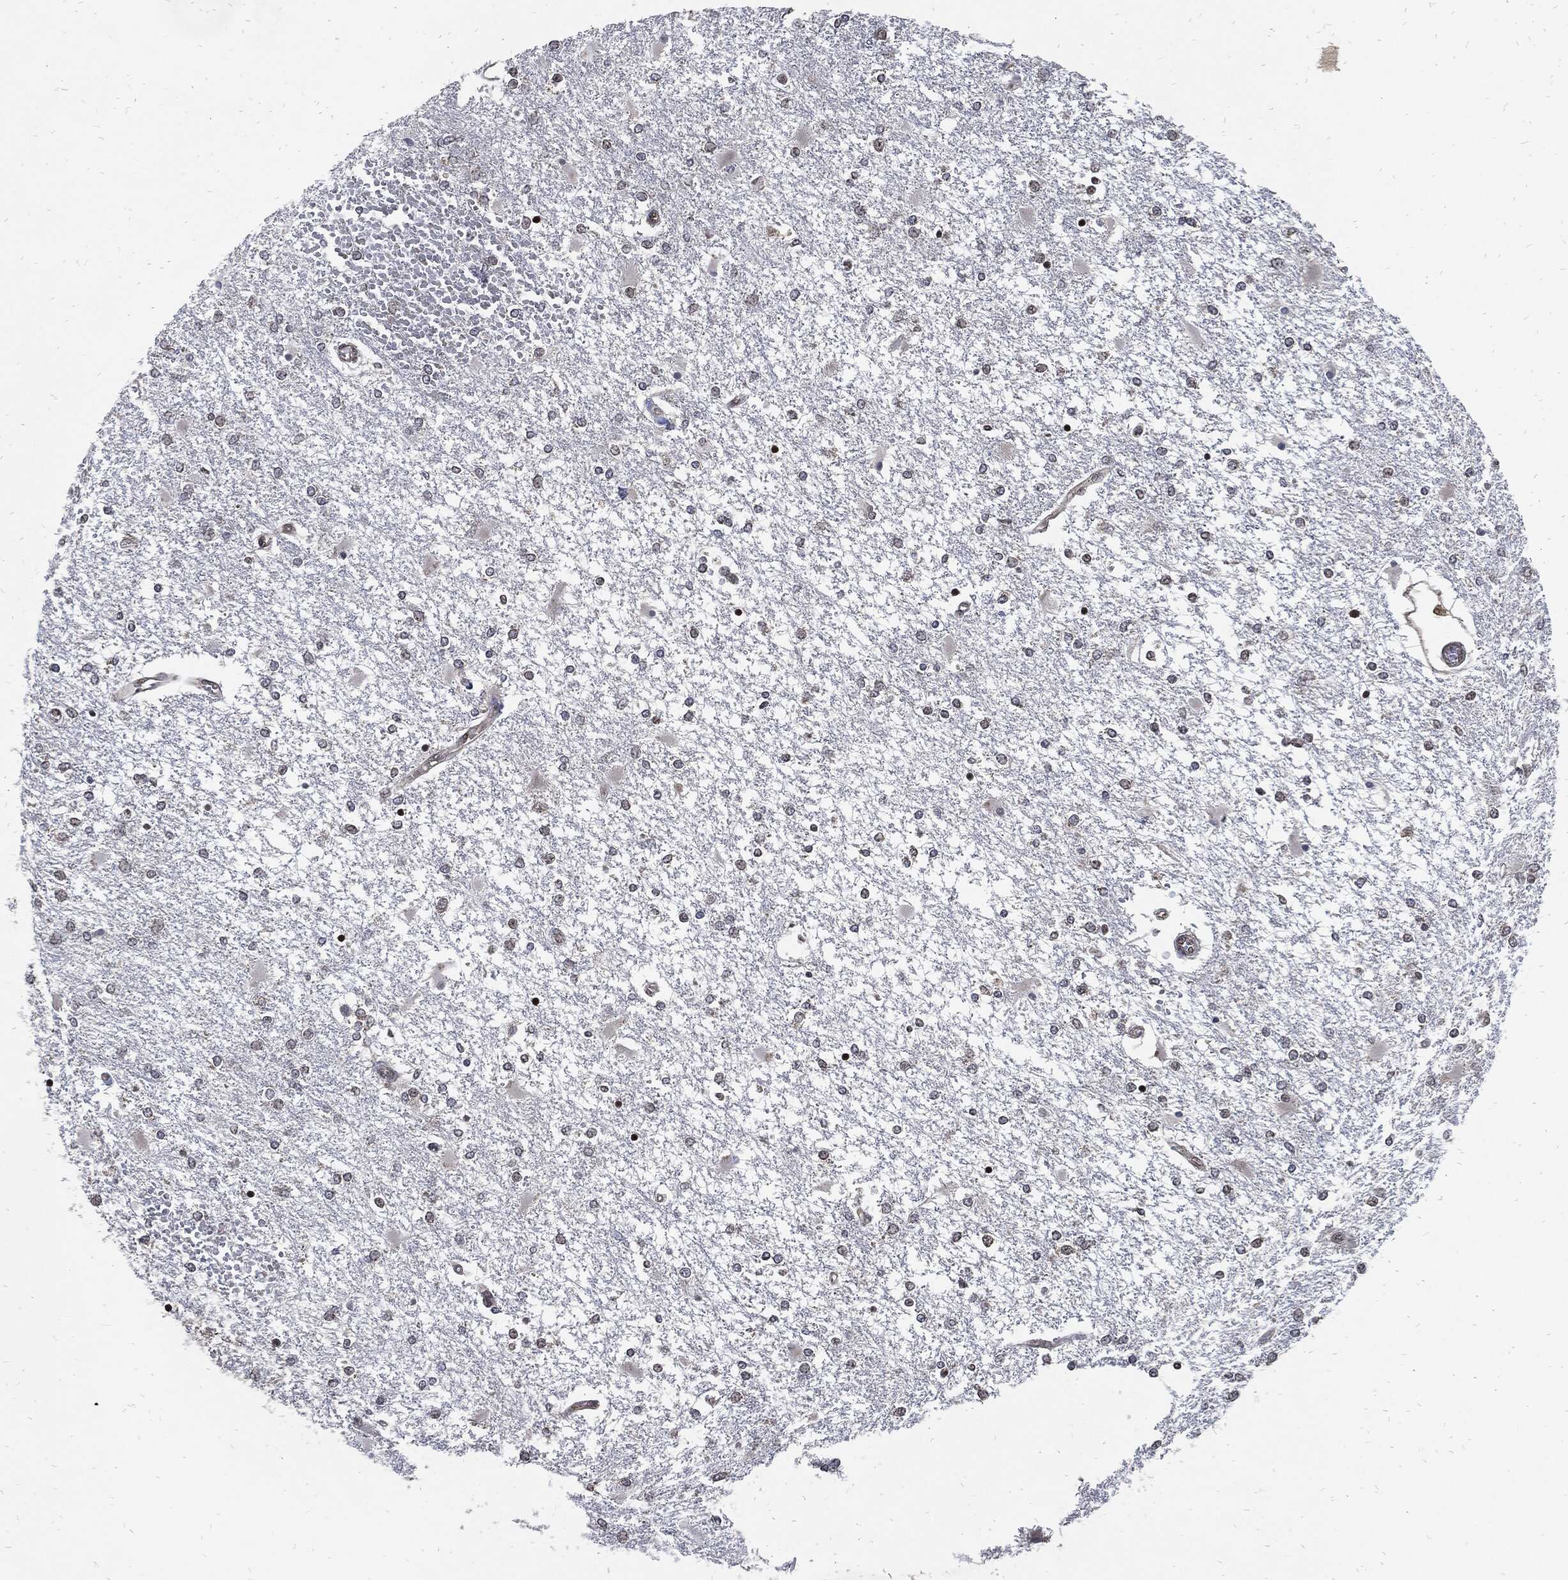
{"staining": {"intensity": "negative", "quantity": "none", "location": "none"}, "tissue": "glioma", "cell_type": "Tumor cells", "image_type": "cancer", "snomed": [{"axis": "morphology", "description": "Glioma, malignant, High grade"}, {"axis": "topography", "description": "Cerebral cortex"}], "caption": "The photomicrograph displays no significant staining in tumor cells of malignant glioma (high-grade).", "gene": "ZNF775", "patient": {"sex": "male", "age": 79}}